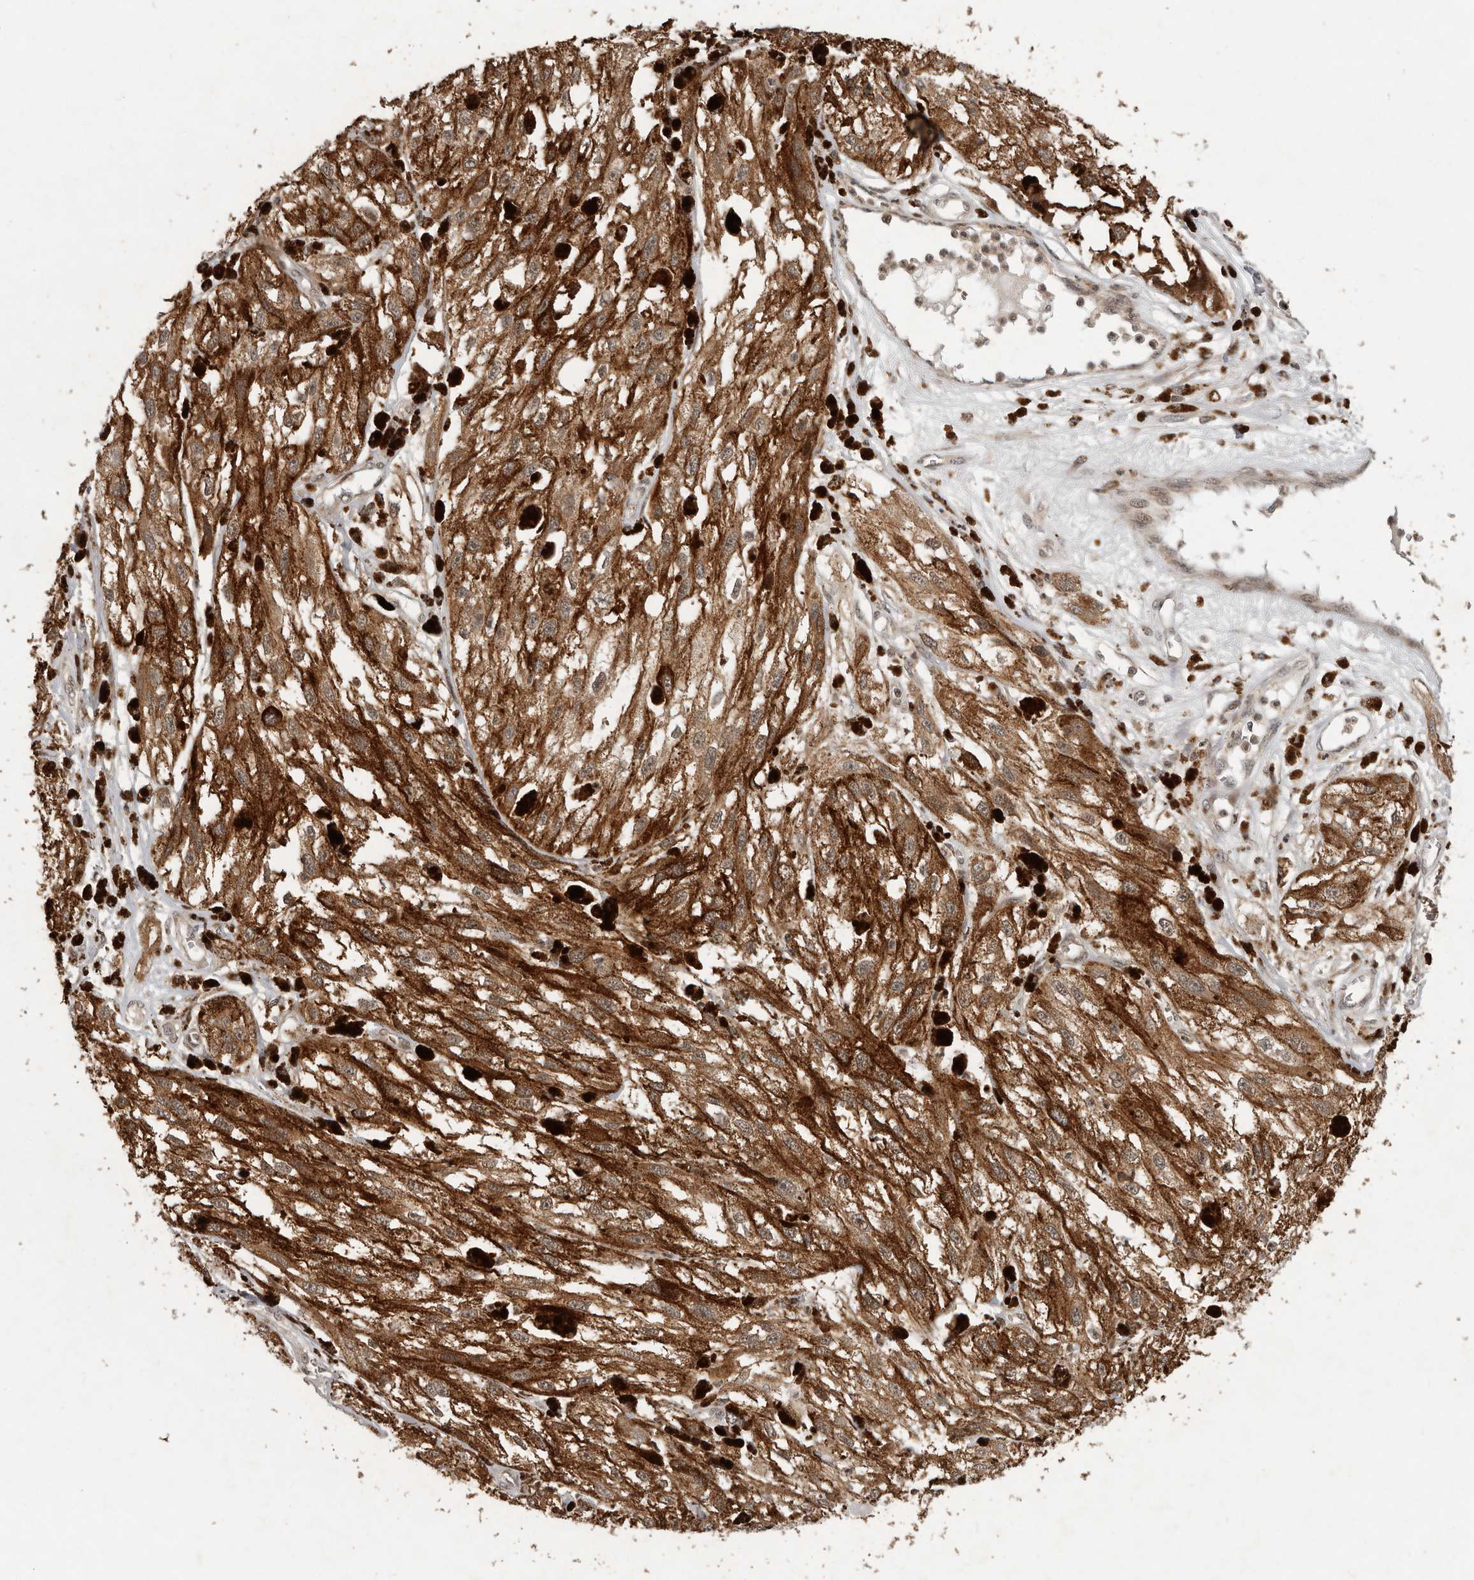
{"staining": {"intensity": "moderate", "quantity": ">75%", "location": "cytoplasmic/membranous"}, "tissue": "melanoma", "cell_type": "Tumor cells", "image_type": "cancer", "snomed": [{"axis": "morphology", "description": "Malignant melanoma, NOS"}, {"axis": "topography", "description": "Skin"}], "caption": "Approximately >75% of tumor cells in malignant melanoma reveal moderate cytoplasmic/membranous protein positivity as visualized by brown immunohistochemical staining.", "gene": "RABIF", "patient": {"sex": "male", "age": 88}}